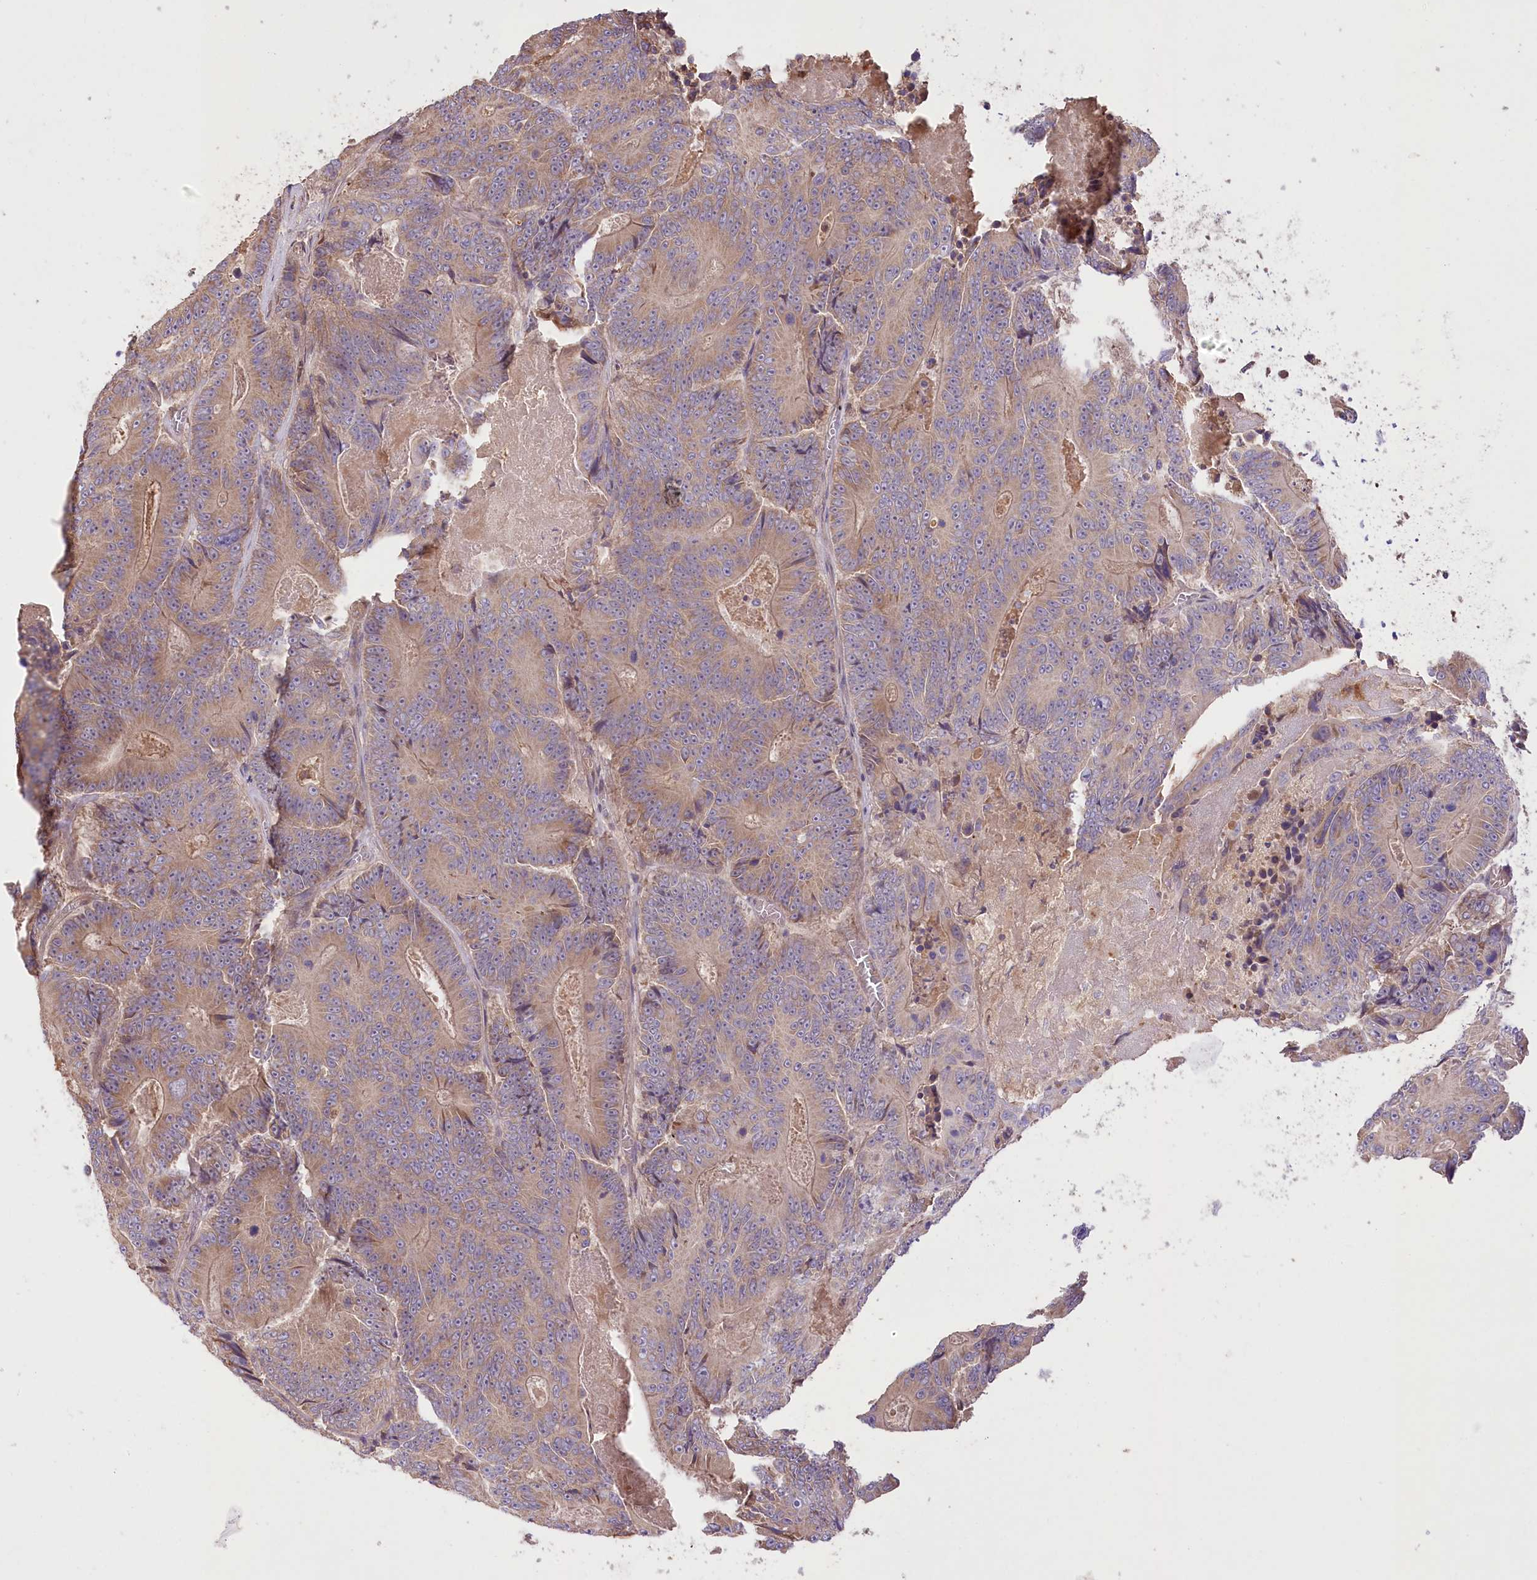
{"staining": {"intensity": "weak", "quantity": ">75%", "location": "cytoplasmic/membranous"}, "tissue": "colorectal cancer", "cell_type": "Tumor cells", "image_type": "cancer", "snomed": [{"axis": "morphology", "description": "Adenocarcinoma, NOS"}, {"axis": "topography", "description": "Colon"}], "caption": "This image demonstrates colorectal cancer stained with IHC to label a protein in brown. The cytoplasmic/membranous of tumor cells show weak positivity for the protein. Nuclei are counter-stained blue.", "gene": "PBLD", "patient": {"sex": "male", "age": 83}}